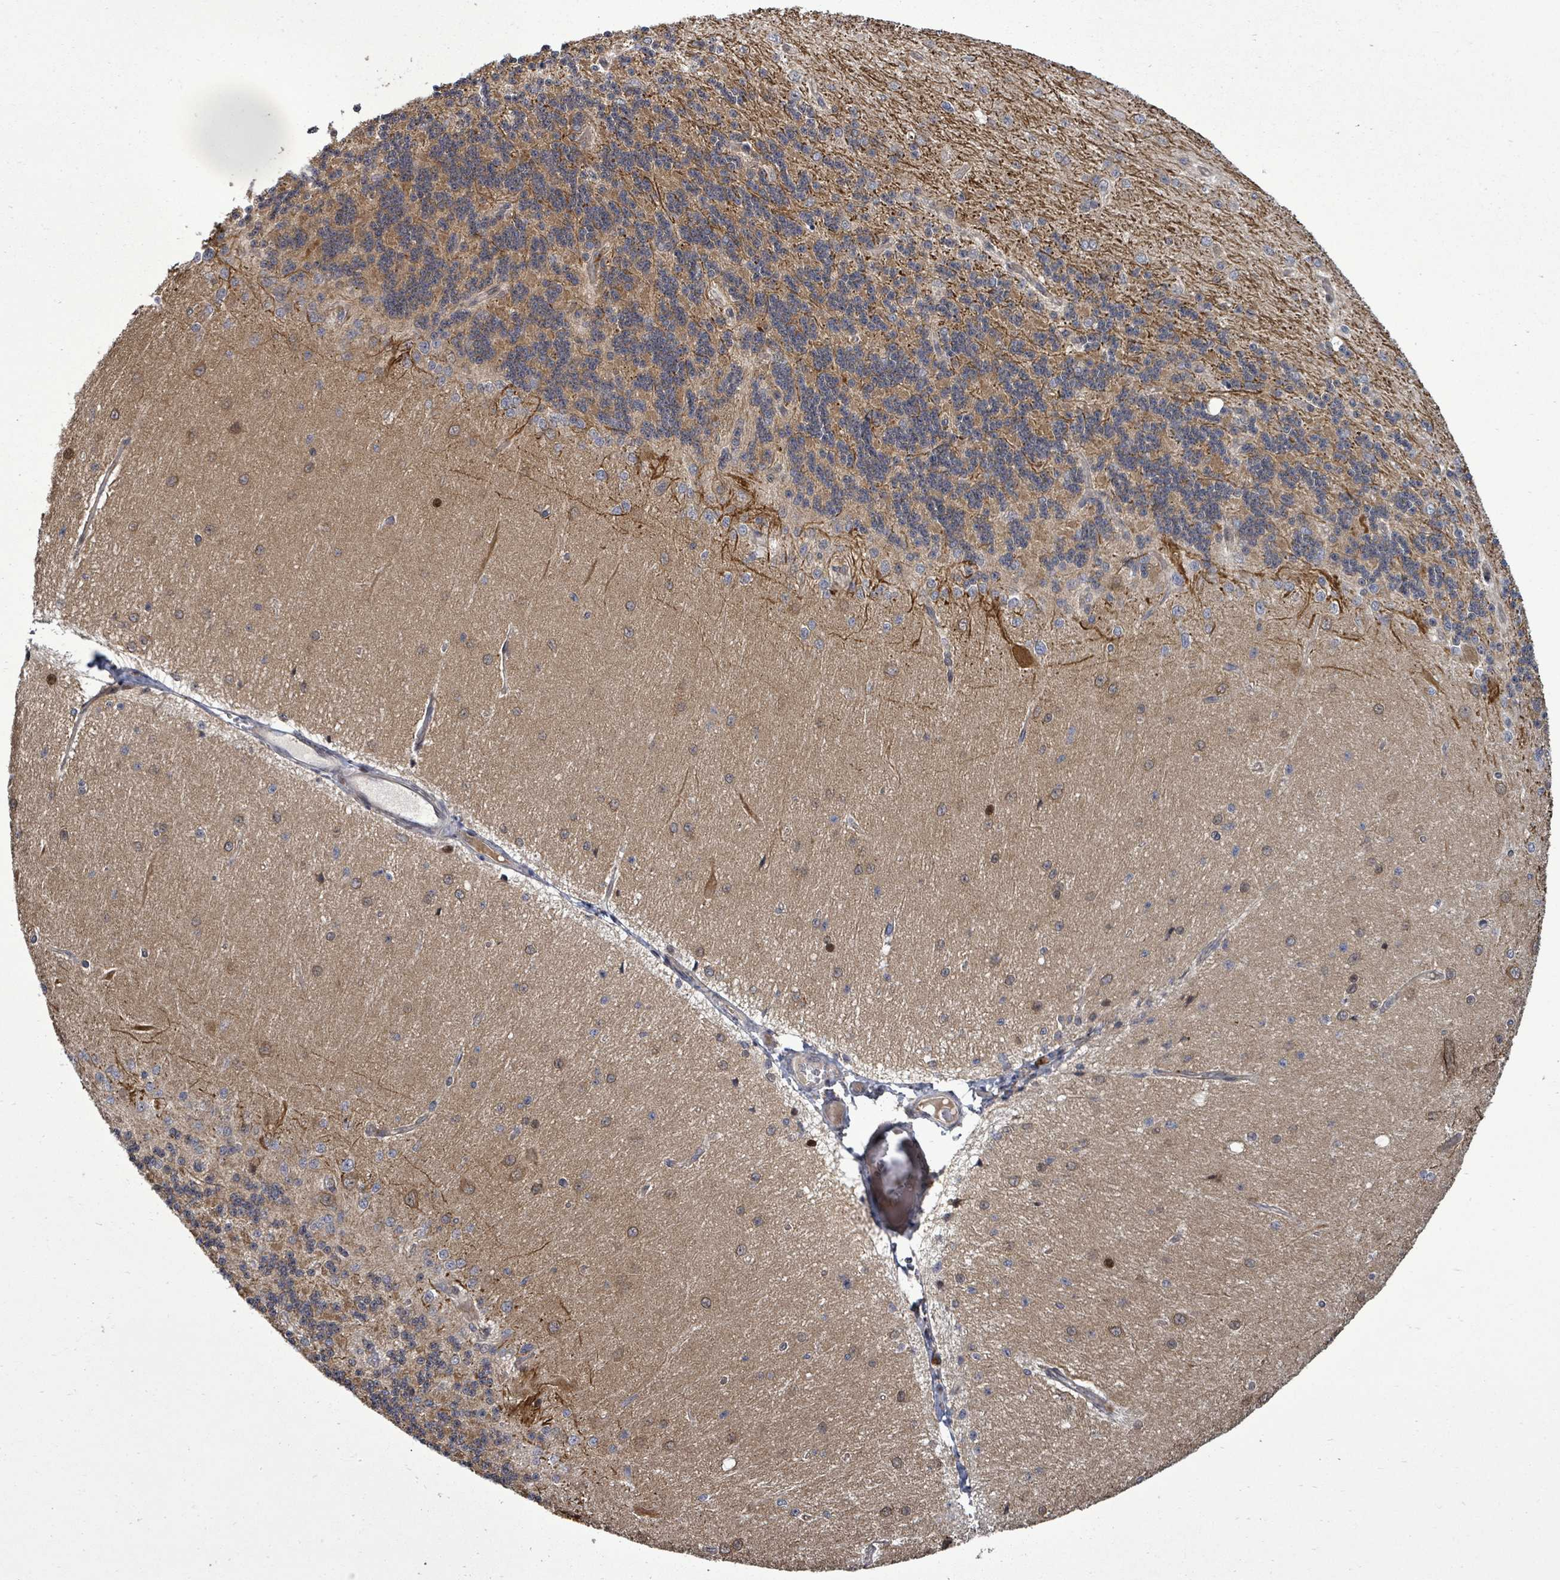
{"staining": {"intensity": "strong", "quantity": "25%-75%", "location": "cytoplasmic/membranous"}, "tissue": "cerebellum", "cell_type": "Cells in granular layer", "image_type": "normal", "snomed": [{"axis": "morphology", "description": "Normal tissue, NOS"}, {"axis": "topography", "description": "Cerebellum"}], "caption": "This is an image of immunohistochemistry staining of benign cerebellum, which shows strong staining in the cytoplasmic/membranous of cells in granular layer.", "gene": "KRTAP27", "patient": {"sex": "female", "age": 29}}